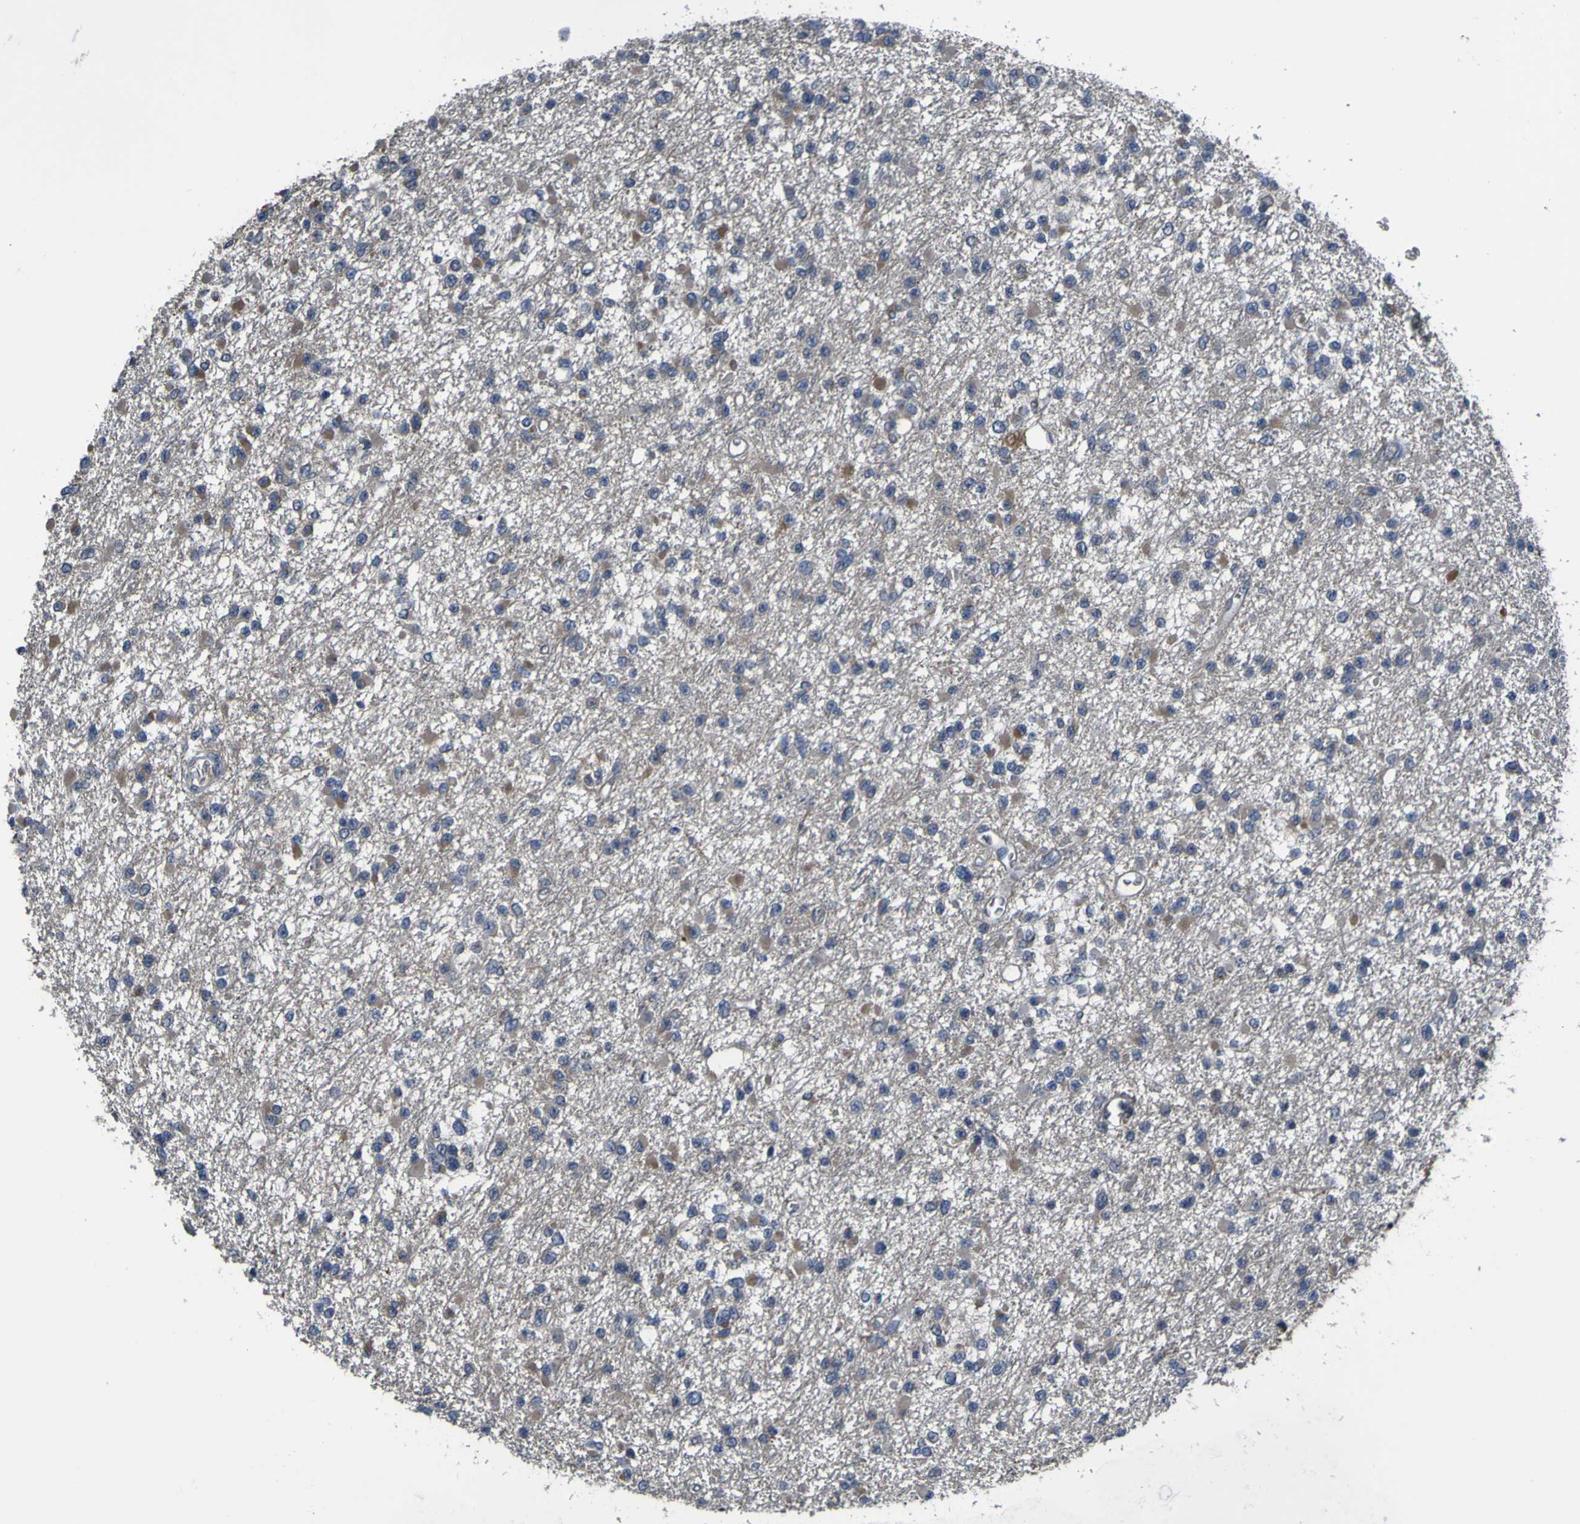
{"staining": {"intensity": "weak", "quantity": "25%-75%", "location": "cytoplasmic/membranous"}, "tissue": "glioma", "cell_type": "Tumor cells", "image_type": "cancer", "snomed": [{"axis": "morphology", "description": "Glioma, malignant, Low grade"}, {"axis": "topography", "description": "Brain"}], "caption": "DAB immunohistochemical staining of human malignant glioma (low-grade) exhibits weak cytoplasmic/membranous protein positivity in approximately 25%-75% of tumor cells.", "gene": "GRAMD1A", "patient": {"sex": "female", "age": 22}}